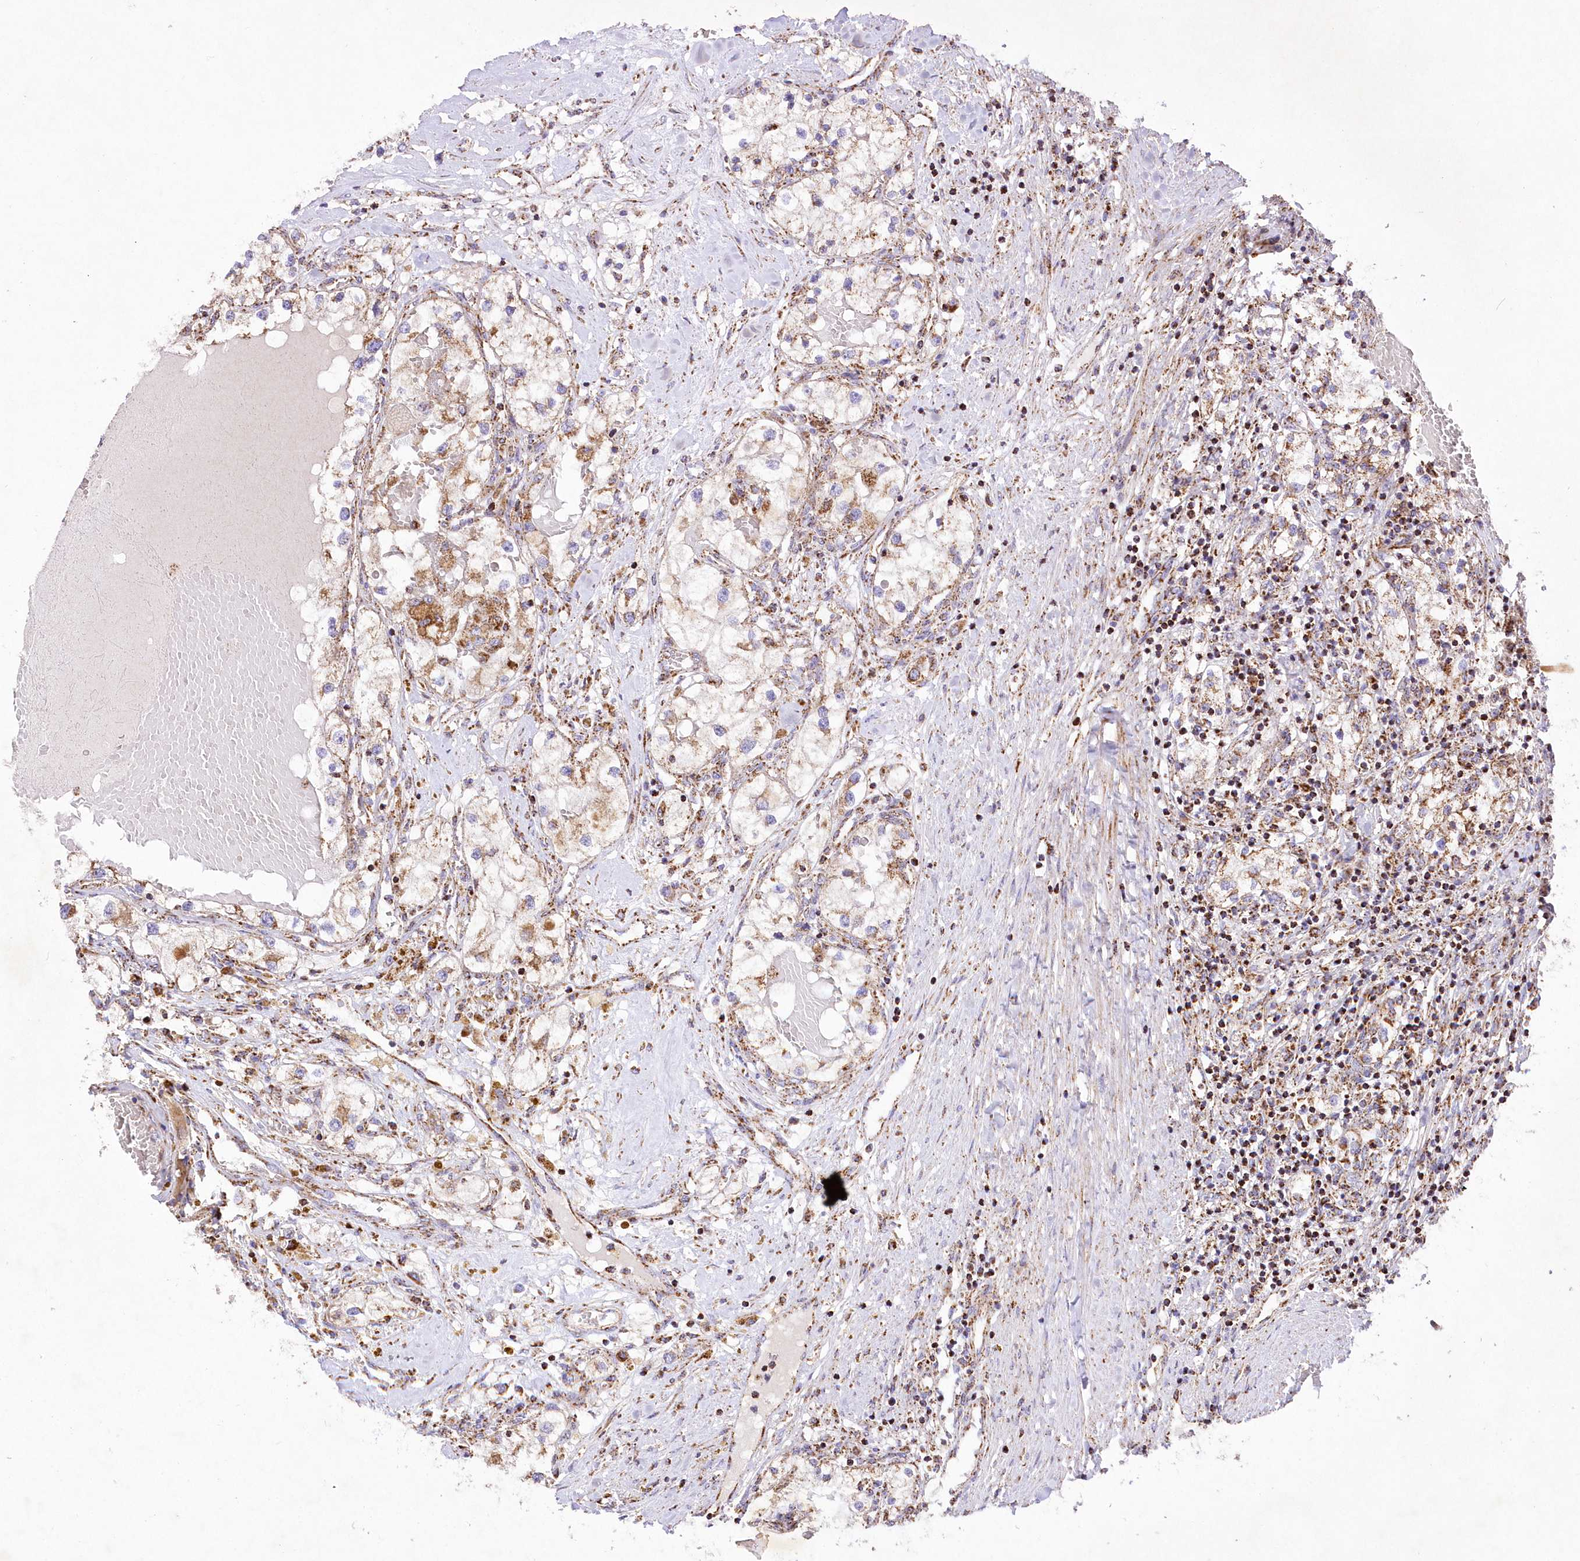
{"staining": {"intensity": "moderate", "quantity": "<25%", "location": "cytoplasmic/membranous"}, "tissue": "renal cancer", "cell_type": "Tumor cells", "image_type": "cancer", "snomed": [{"axis": "morphology", "description": "Normal tissue, NOS"}, {"axis": "morphology", "description": "Adenocarcinoma, NOS"}, {"axis": "topography", "description": "Kidney"}], "caption": "Protein expression analysis of adenocarcinoma (renal) demonstrates moderate cytoplasmic/membranous staining in approximately <25% of tumor cells.", "gene": "ASNSD1", "patient": {"sex": "male", "age": 68}}